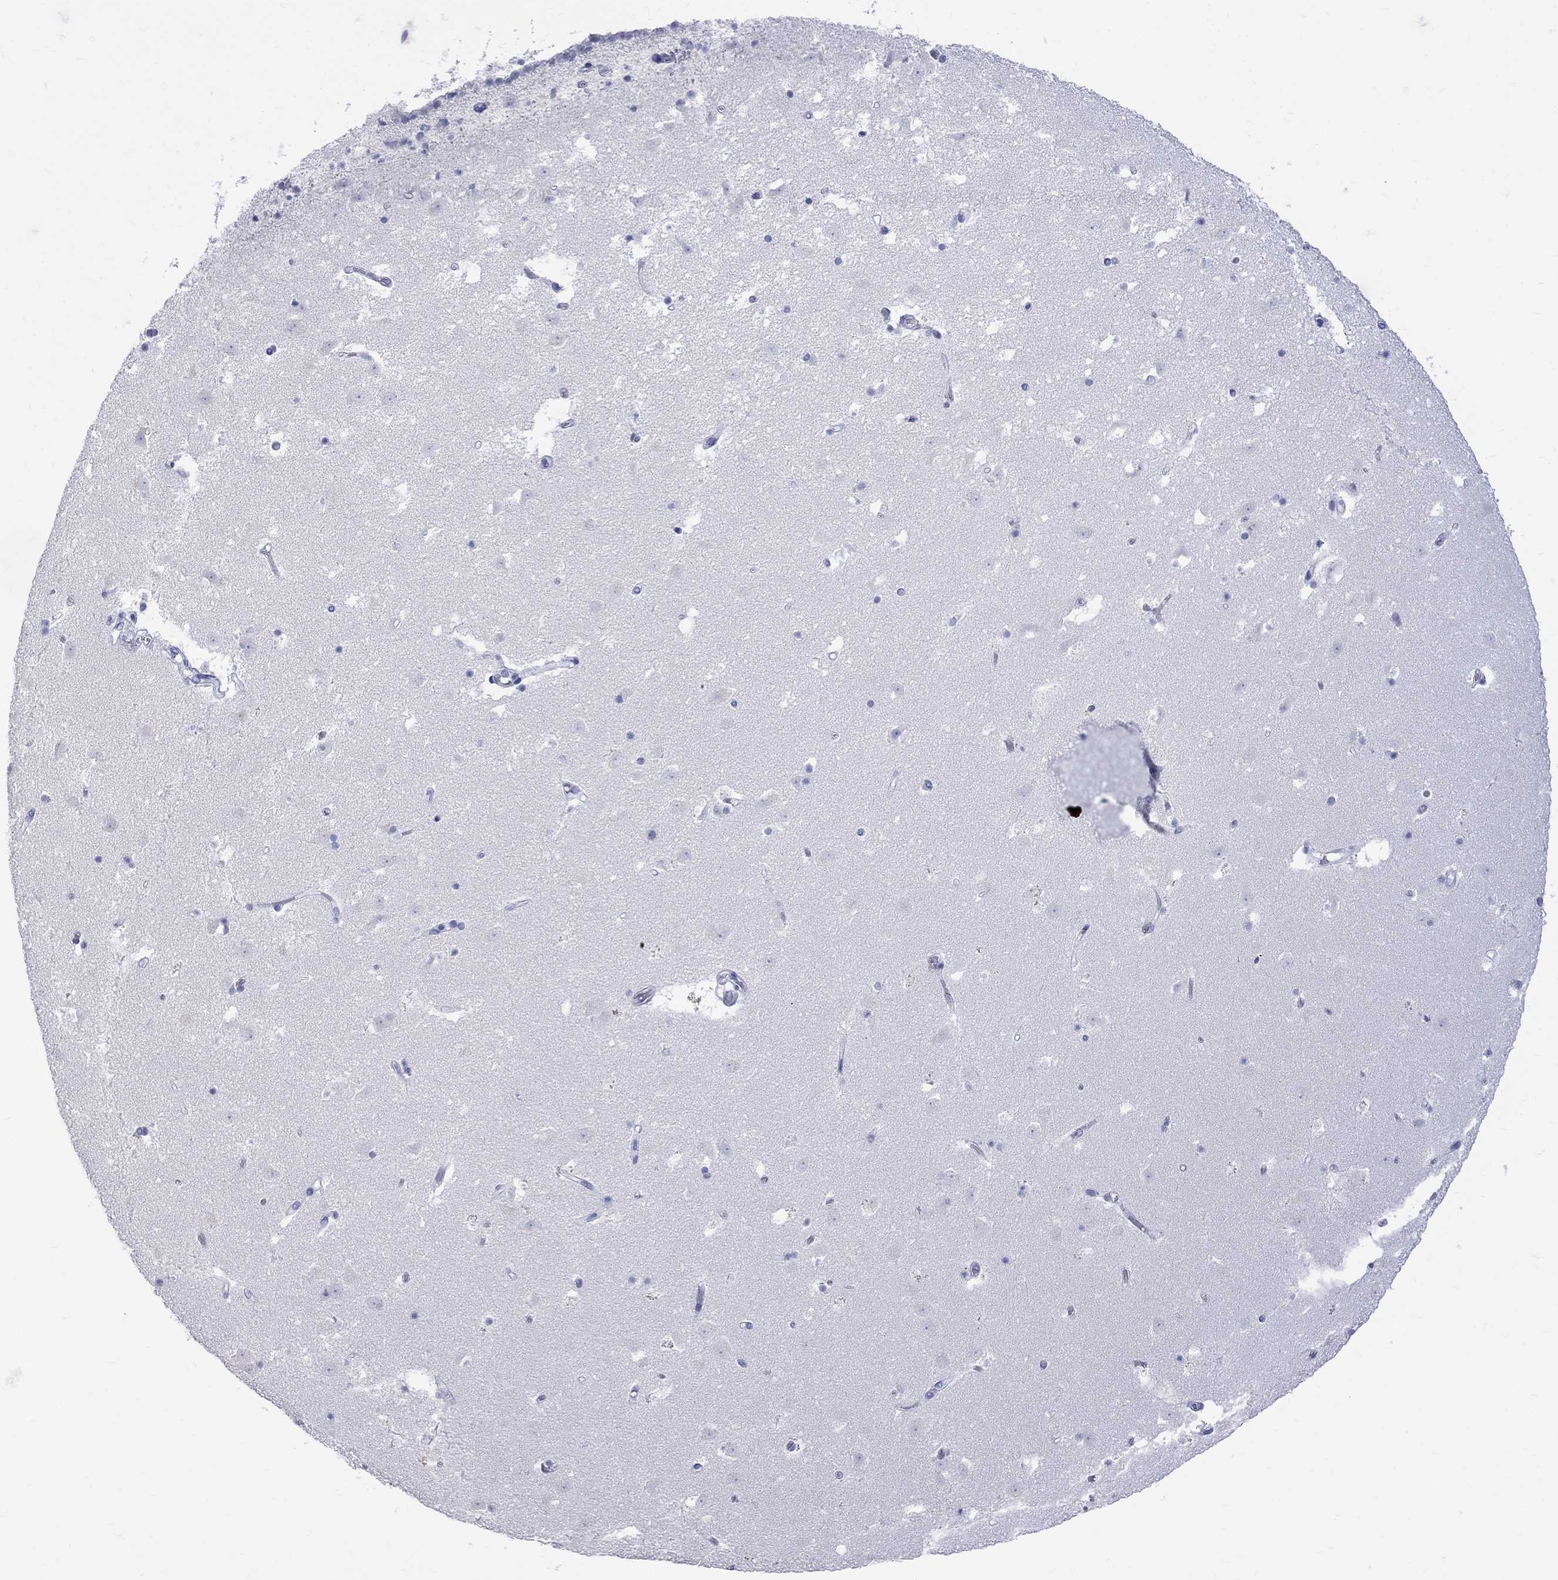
{"staining": {"intensity": "negative", "quantity": "none", "location": "none"}, "tissue": "caudate", "cell_type": "Glial cells", "image_type": "normal", "snomed": [{"axis": "morphology", "description": "Normal tissue, NOS"}, {"axis": "topography", "description": "Lateral ventricle wall"}], "caption": "DAB (3,3'-diaminobenzidine) immunohistochemical staining of benign human caudate exhibits no significant positivity in glial cells. (Brightfield microscopy of DAB (3,3'-diaminobenzidine) immunohistochemistry (IHC) at high magnification).", "gene": "BPIFB1", "patient": {"sex": "female", "age": 42}}